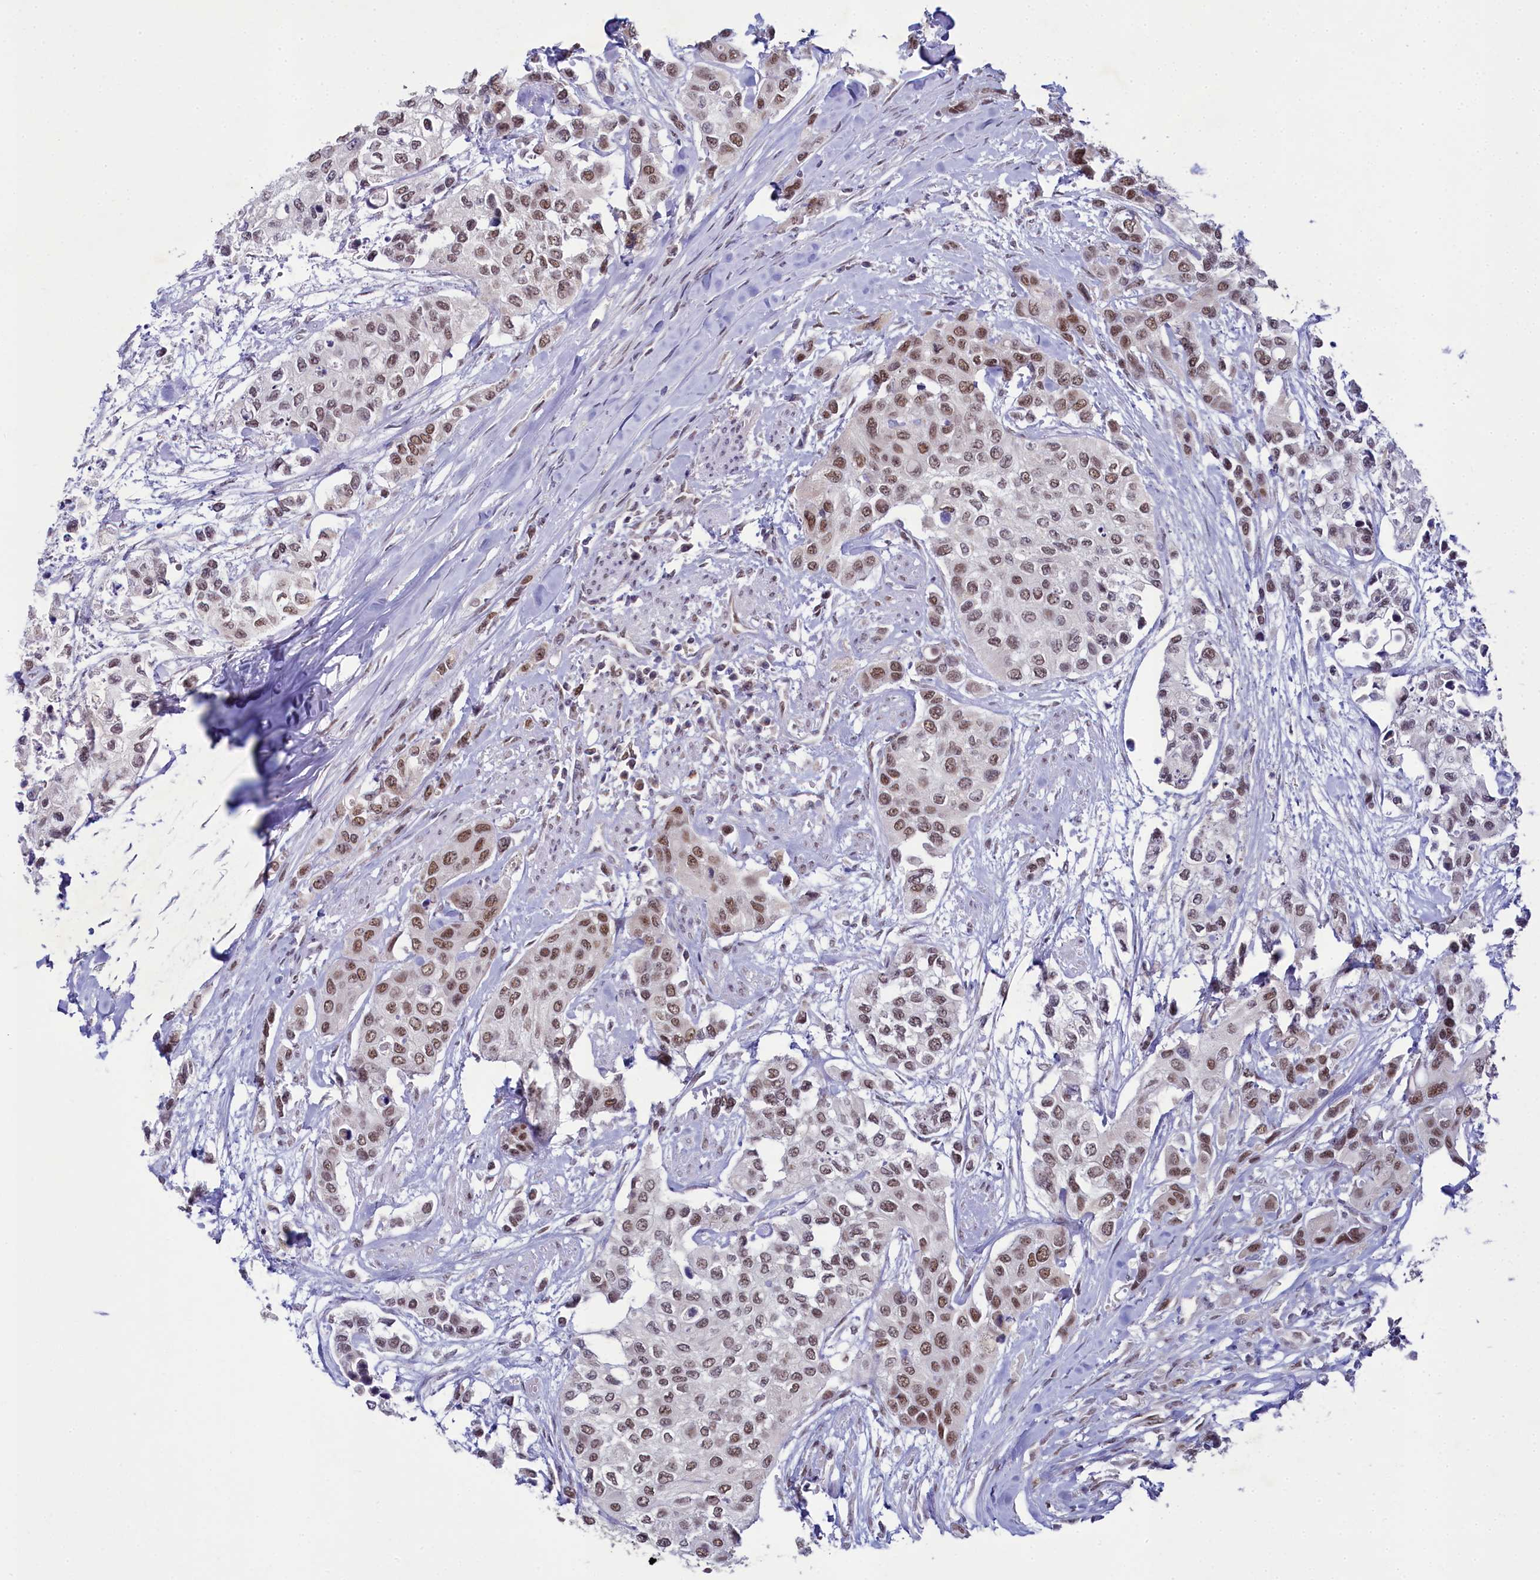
{"staining": {"intensity": "moderate", "quantity": ">75%", "location": "nuclear"}, "tissue": "urothelial cancer", "cell_type": "Tumor cells", "image_type": "cancer", "snomed": [{"axis": "morphology", "description": "Normal tissue, NOS"}, {"axis": "morphology", "description": "Urothelial carcinoma, High grade"}, {"axis": "topography", "description": "Vascular tissue"}, {"axis": "topography", "description": "Urinary bladder"}], "caption": "A micrograph showing moderate nuclear positivity in approximately >75% of tumor cells in urothelial carcinoma (high-grade), as visualized by brown immunohistochemical staining.", "gene": "PPHLN1", "patient": {"sex": "female", "age": 56}}